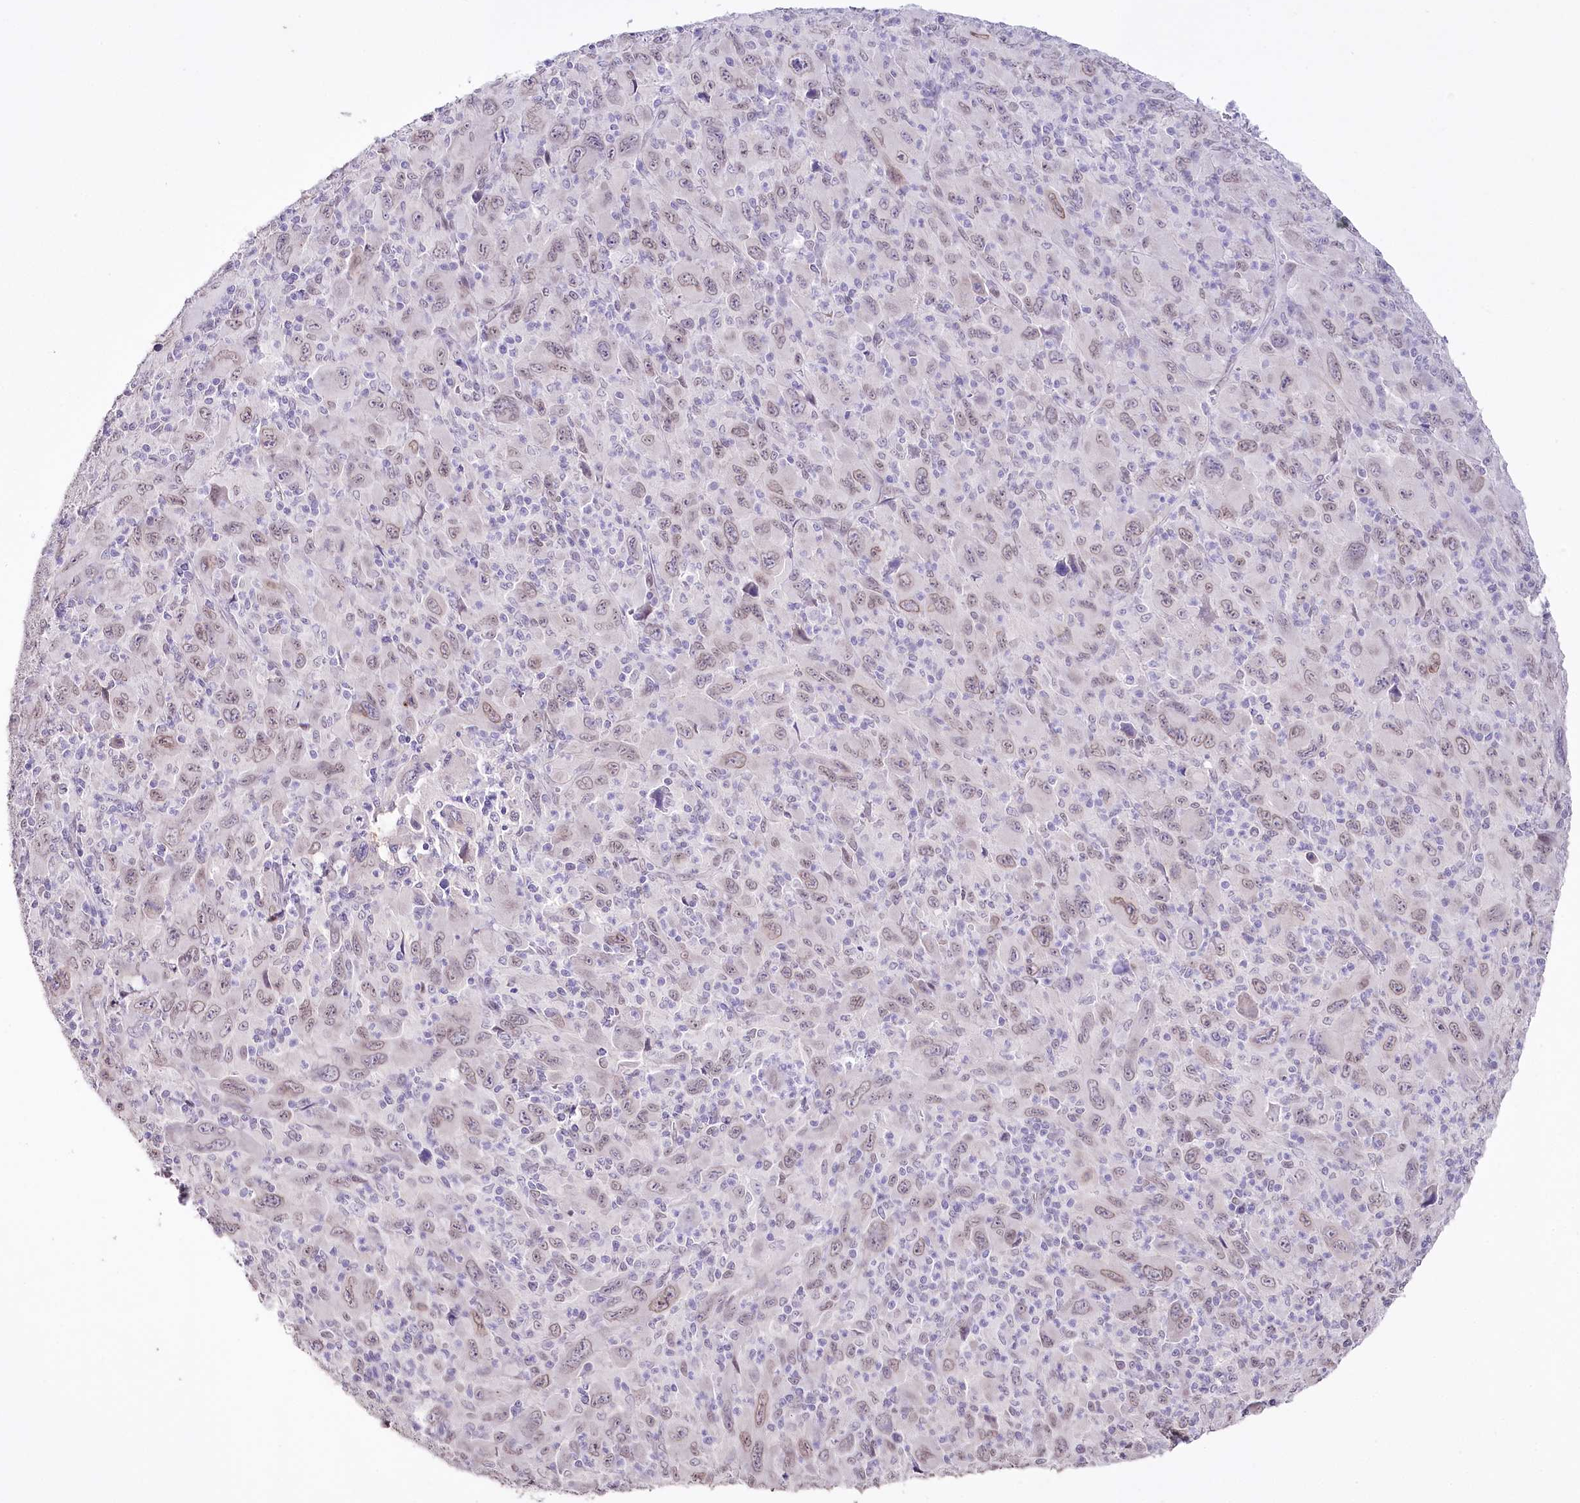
{"staining": {"intensity": "weak", "quantity": ">75%", "location": "nuclear"}, "tissue": "melanoma", "cell_type": "Tumor cells", "image_type": "cancer", "snomed": [{"axis": "morphology", "description": "Malignant melanoma, Metastatic site"}, {"axis": "topography", "description": "Skin"}], "caption": "IHC histopathology image of malignant melanoma (metastatic site) stained for a protein (brown), which reveals low levels of weak nuclear positivity in about >75% of tumor cells.", "gene": "SLC39A10", "patient": {"sex": "female", "age": 56}}